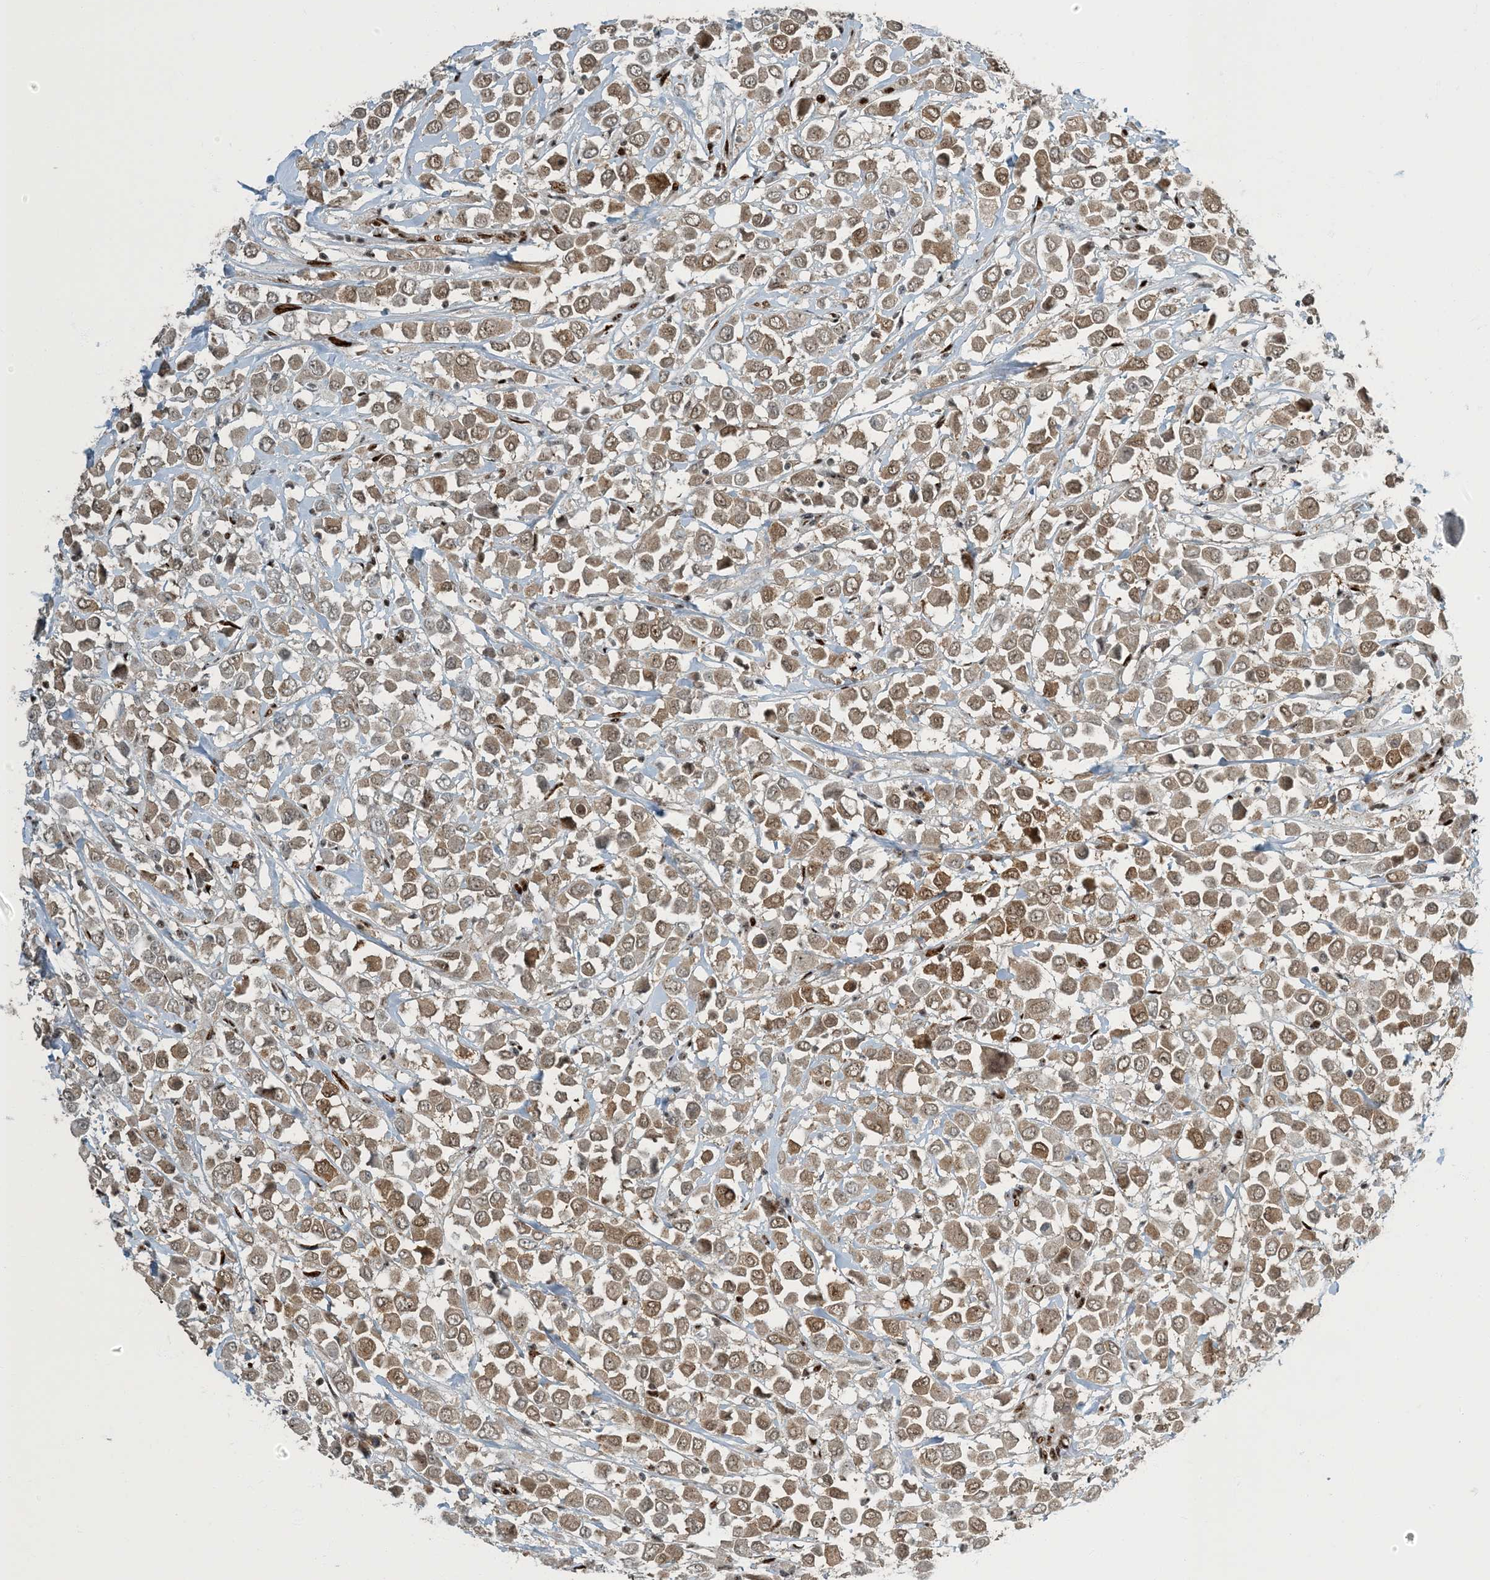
{"staining": {"intensity": "moderate", "quantity": ">75%", "location": "cytoplasmic/membranous,nuclear"}, "tissue": "breast cancer", "cell_type": "Tumor cells", "image_type": "cancer", "snomed": [{"axis": "morphology", "description": "Duct carcinoma"}, {"axis": "topography", "description": "Breast"}], "caption": "A brown stain highlights moderate cytoplasmic/membranous and nuclear positivity of a protein in human breast cancer tumor cells. Nuclei are stained in blue.", "gene": "MBD1", "patient": {"sex": "female", "age": 61}}